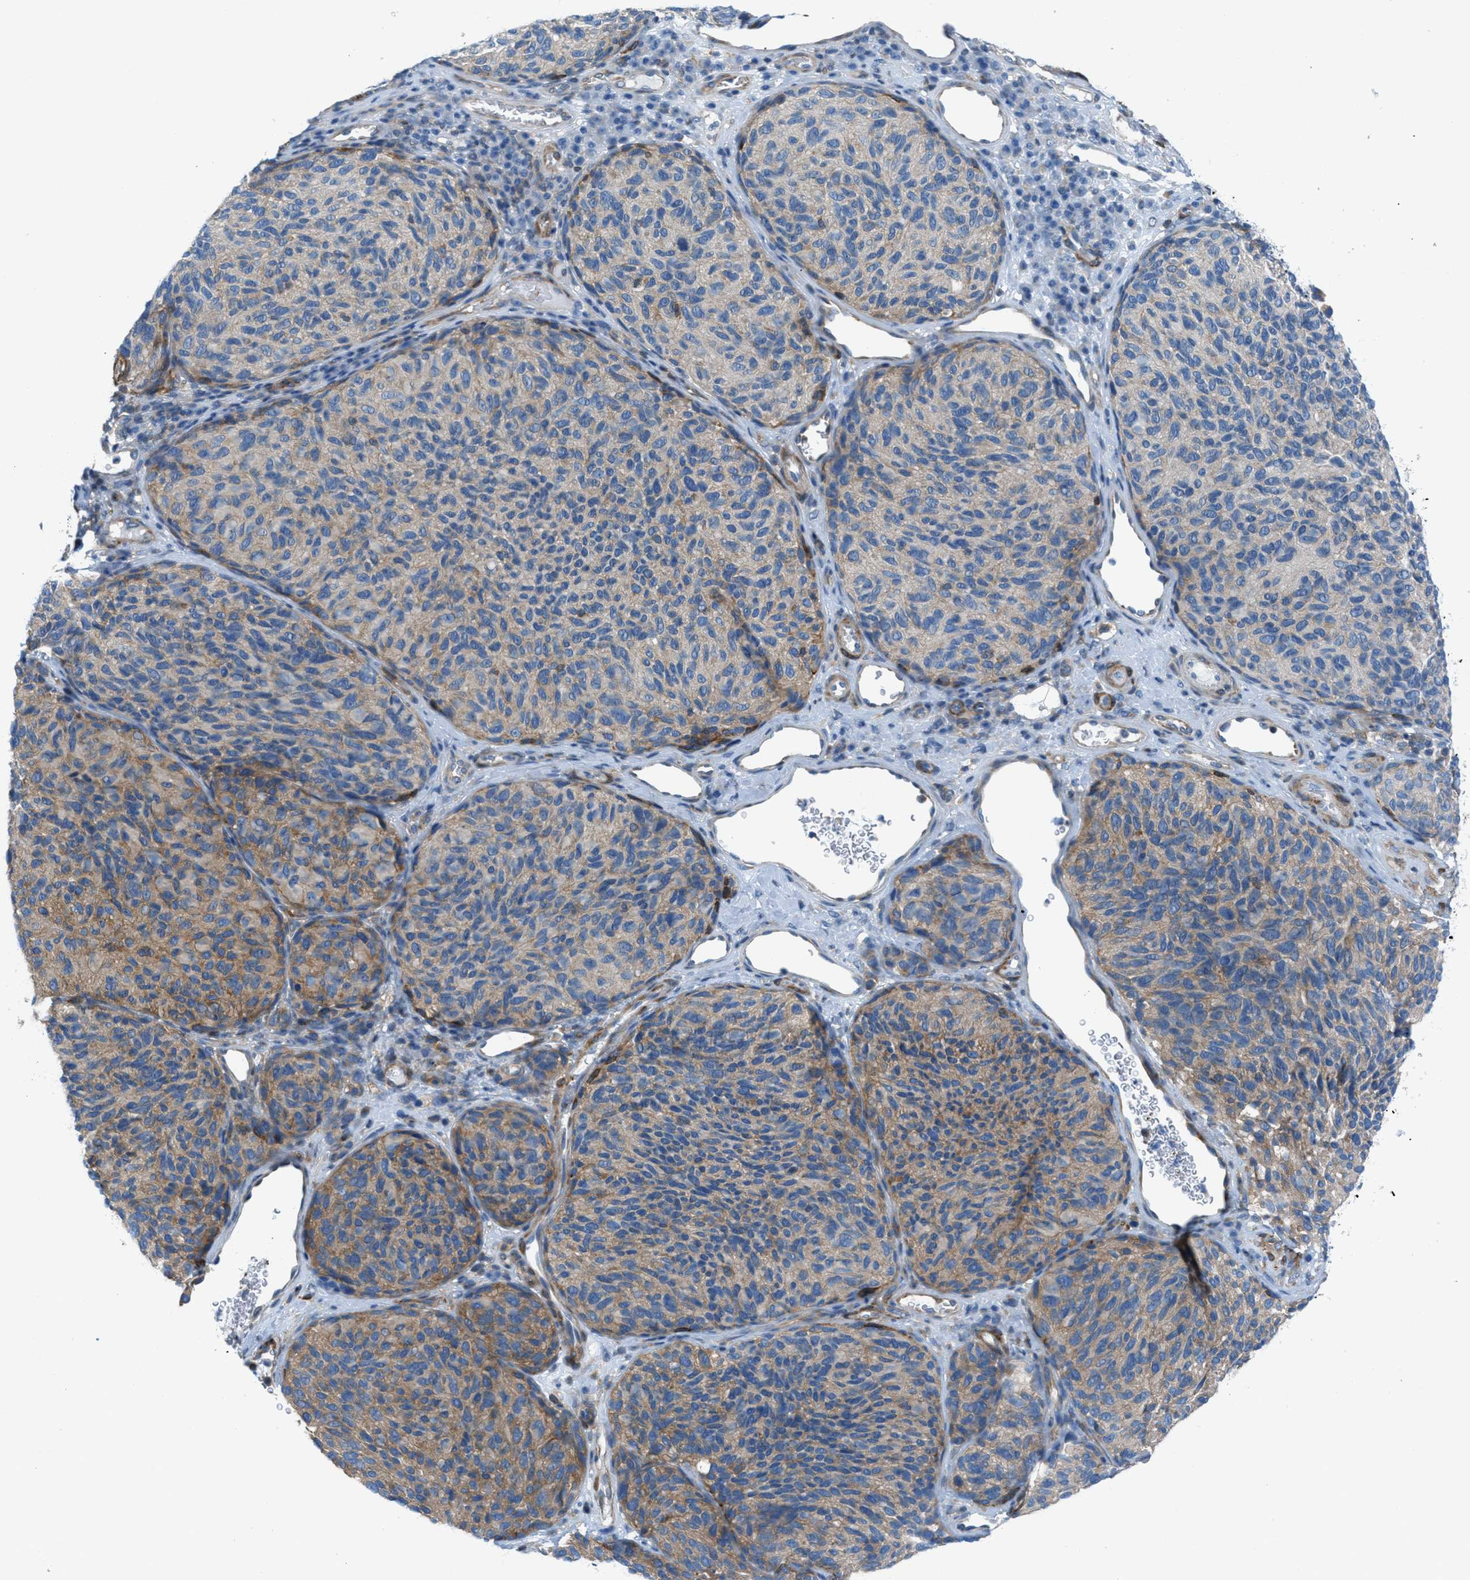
{"staining": {"intensity": "weak", "quantity": "25%-75%", "location": "cytoplasmic/membranous"}, "tissue": "melanoma", "cell_type": "Tumor cells", "image_type": "cancer", "snomed": [{"axis": "morphology", "description": "Malignant melanoma, NOS"}, {"axis": "topography", "description": "Skin"}], "caption": "Immunohistochemistry of human malignant melanoma reveals low levels of weak cytoplasmic/membranous staining in approximately 25%-75% of tumor cells.", "gene": "MAPRE2", "patient": {"sex": "female", "age": 73}}